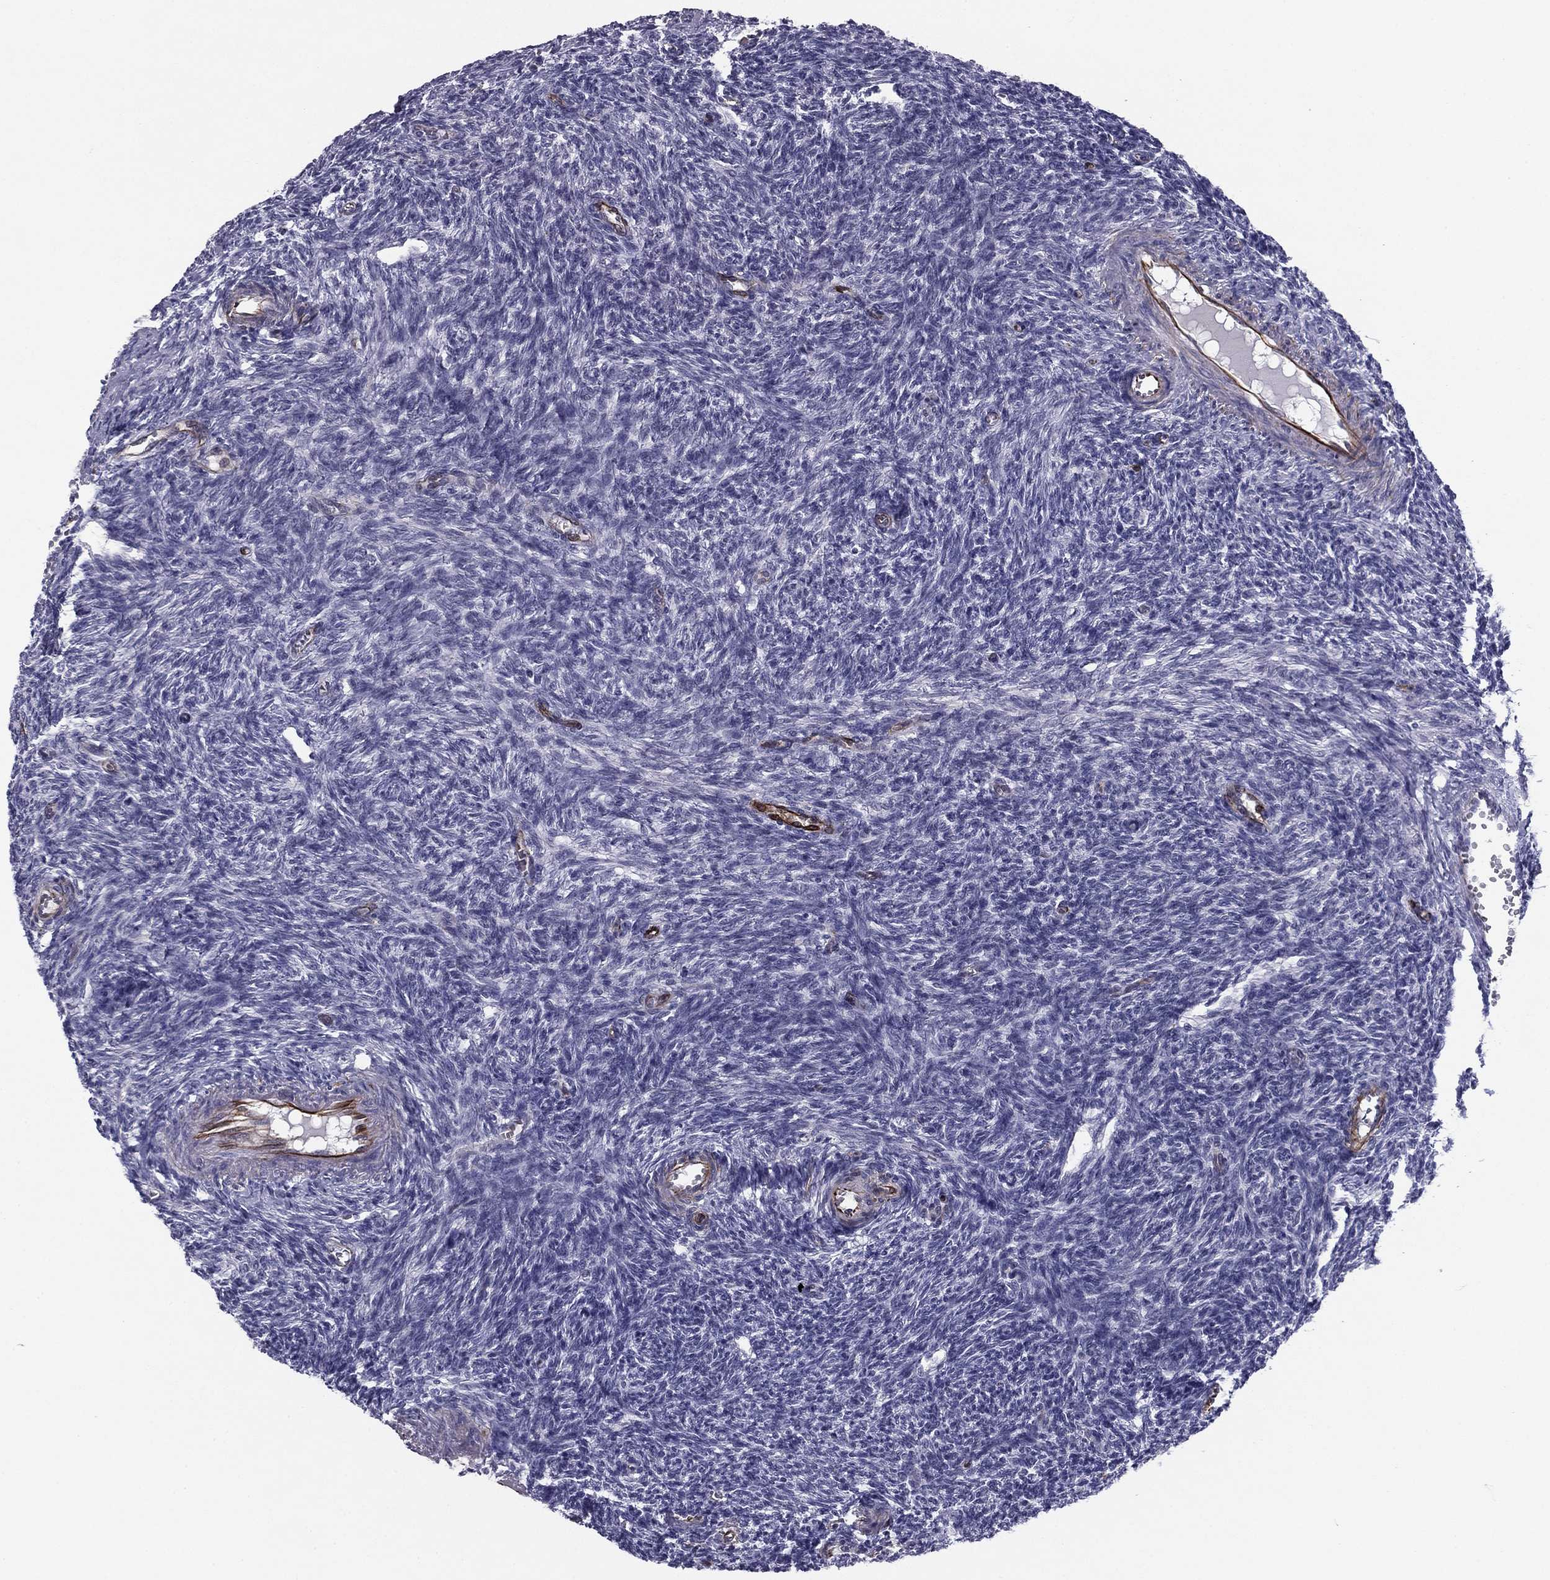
{"staining": {"intensity": "negative", "quantity": "none", "location": "none"}, "tissue": "ovary", "cell_type": "Follicle cells", "image_type": "normal", "snomed": [{"axis": "morphology", "description": "Normal tissue, NOS"}, {"axis": "topography", "description": "Ovary"}], "caption": "High power microscopy histopathology image of an immunohistochemistry histopathology image of unremarkable ovary, revealing no significant positivity in follicle cells. The staining is performed using DAB brown chromogen with nuclei counter-stained in using hematoxylin.", "gene": "ANKS4B", "patient": {"sex": "female", "age": 27}}